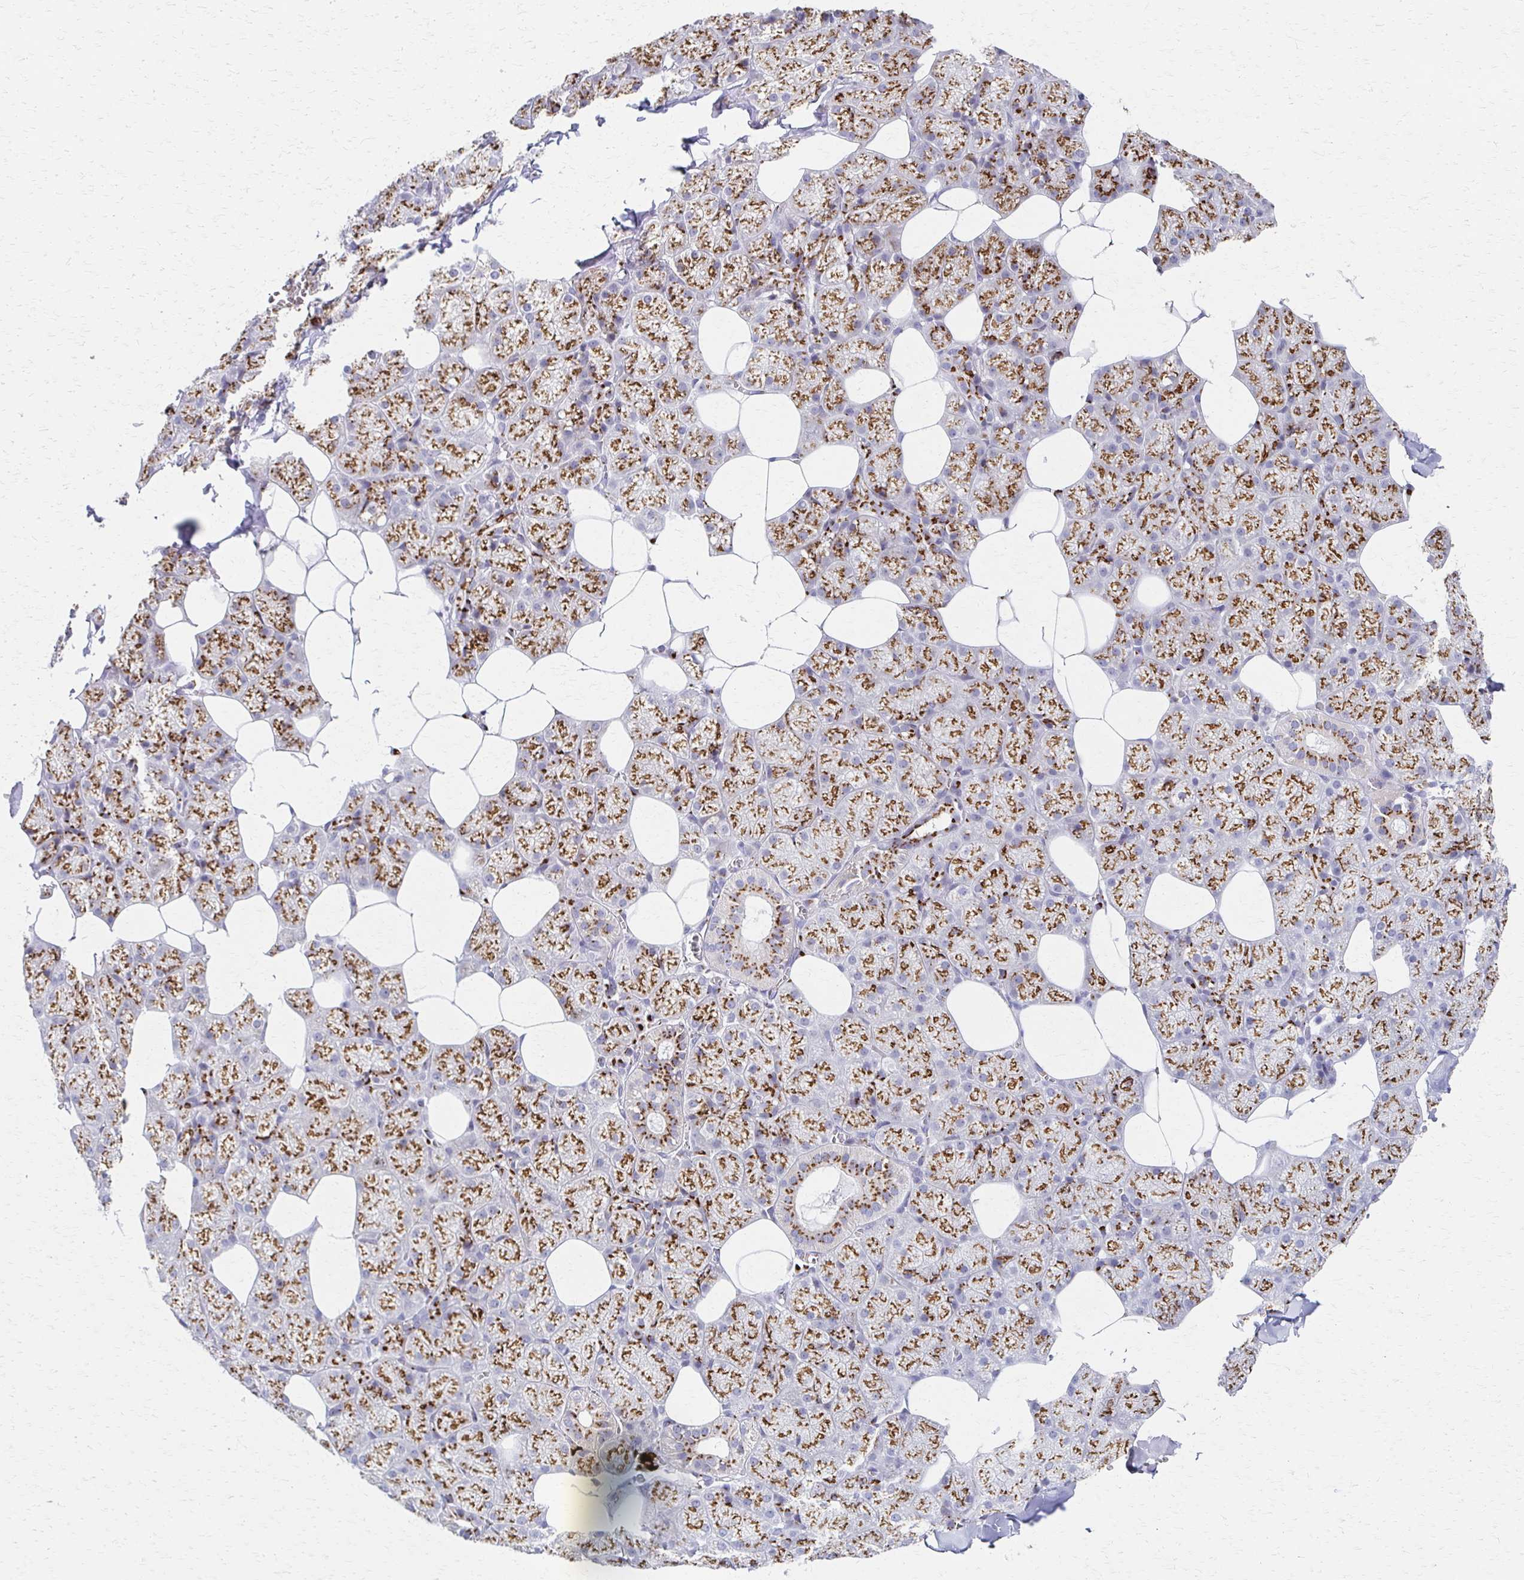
{"staining": {"intensity": "strong", "quantity": ">75%", "location": "cytoplasmic/membranous"}, "tissue": "salivary gland", "cell_type": "Glandular cells", "image_type": "normal", "snomed": [{"axis": "morphology", "description": "Normal tissue, NOS"}, {"axis": "topography", "description": "Salivary gland"}, {"axis": "topography", "description": "Peripheral nerve tissue"}], "caption": "DAB (3,3'-diaminobenzidine) immunohistochemical staining of normal human salivary gland reveals strong cytoplasmic/membranous protein positivity in about >75% of glandular cells.", "gene": "ENSG00000254692", "patient": {"sex": "male", "age": 38}}